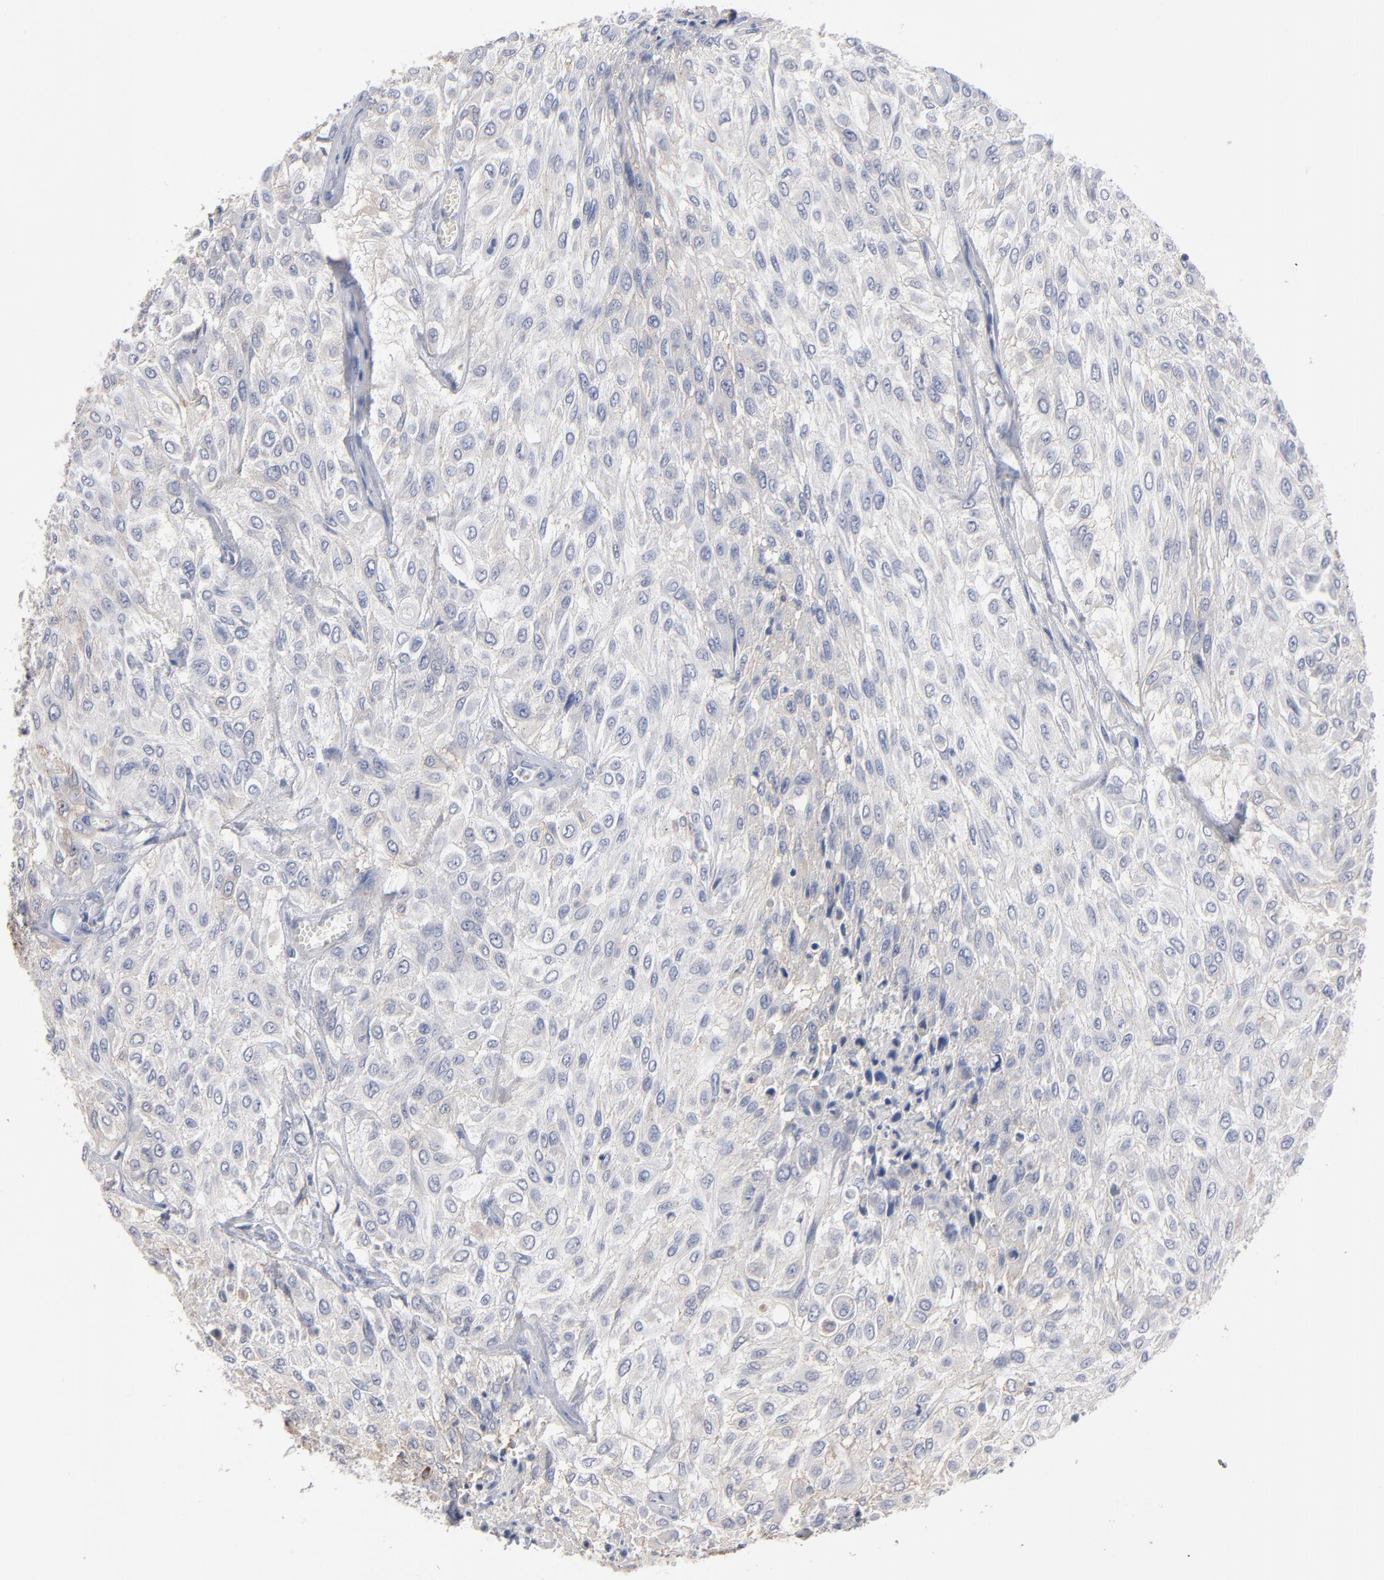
{"staining": {"intensity": "weak", "quantity": "25%-75%", "location": "cytoplasmic/membranous"}, "tissue": "urothelial cancer", "cell_type": "Tumor cells", "image_type": "cancer", "snomed": [{"axis": "morphology", "description": "Urothelial carcinoma, High grade"}, {"axis": "topography", "description": "Urinary bladder"}], "caption": "This image reveals immunohistochemistry (IHC) staining of human urothelial cancer, with low weak cytoplasmic/membranous positivity in about 25%-75% of tumor cells.", "gene": "PDLIM2", "patient": {"sex": "male", "age": 57}}